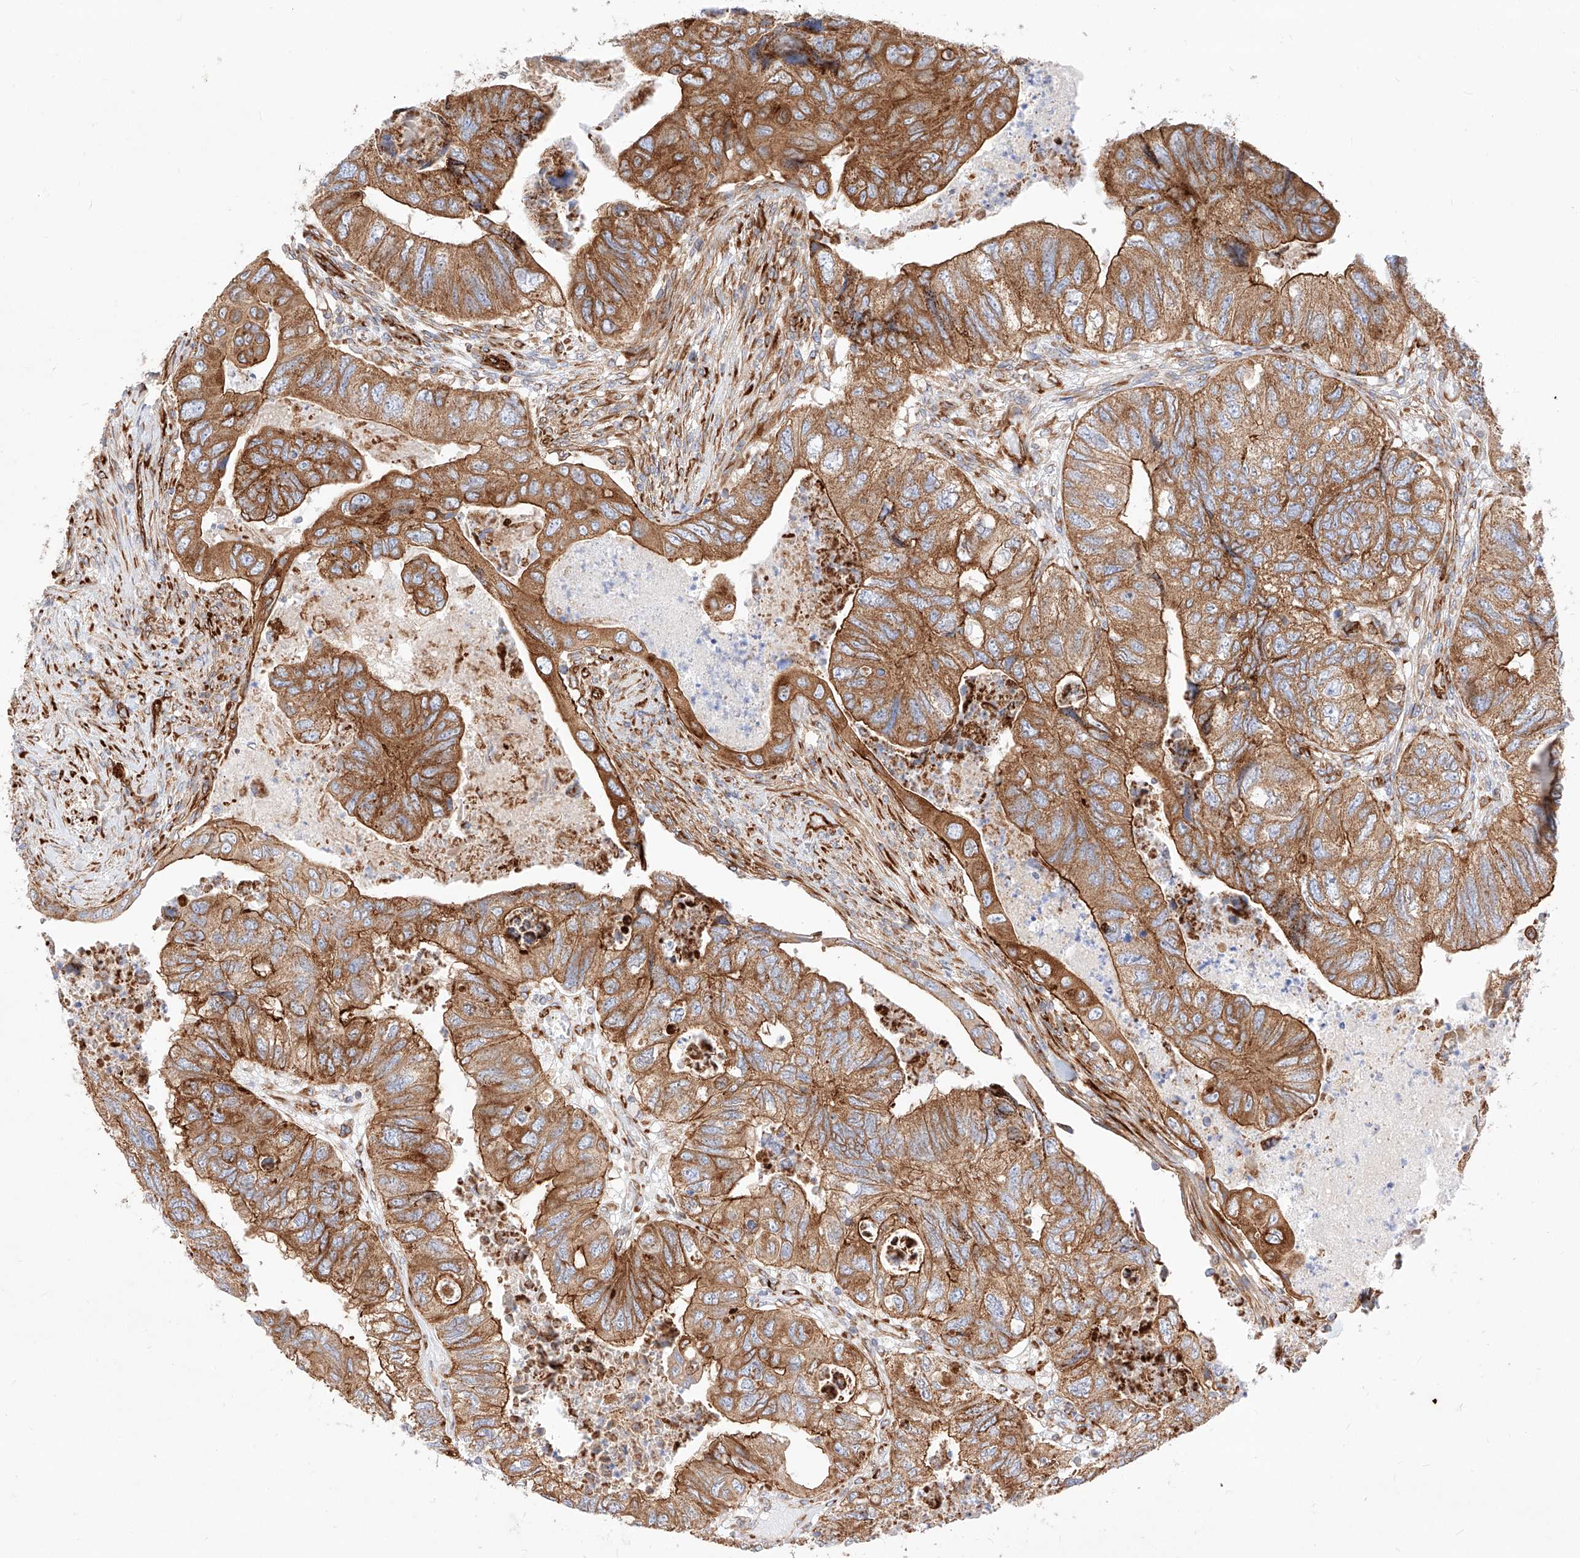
{"staining": {"intensity": "strong", "quantity": ">75%", "location": "cytoplasmic/membranous"}, "tissue": "colorectal cancer", "cell_type": "Tumor cells", "image_type": "cancer", "snomed": [{"axis": "morphology", "description": "Adenocarcinoma, NOS"}, {"axis": "topography", "description": "Rectum"}], "caption": "A brown stain highlights strong cytoplasmic/membranous staining of a protein in human colorectal cancer tumor cells.", "gene": "CSGALNACT2", "patient": {"sex": "male", "age": 63}}